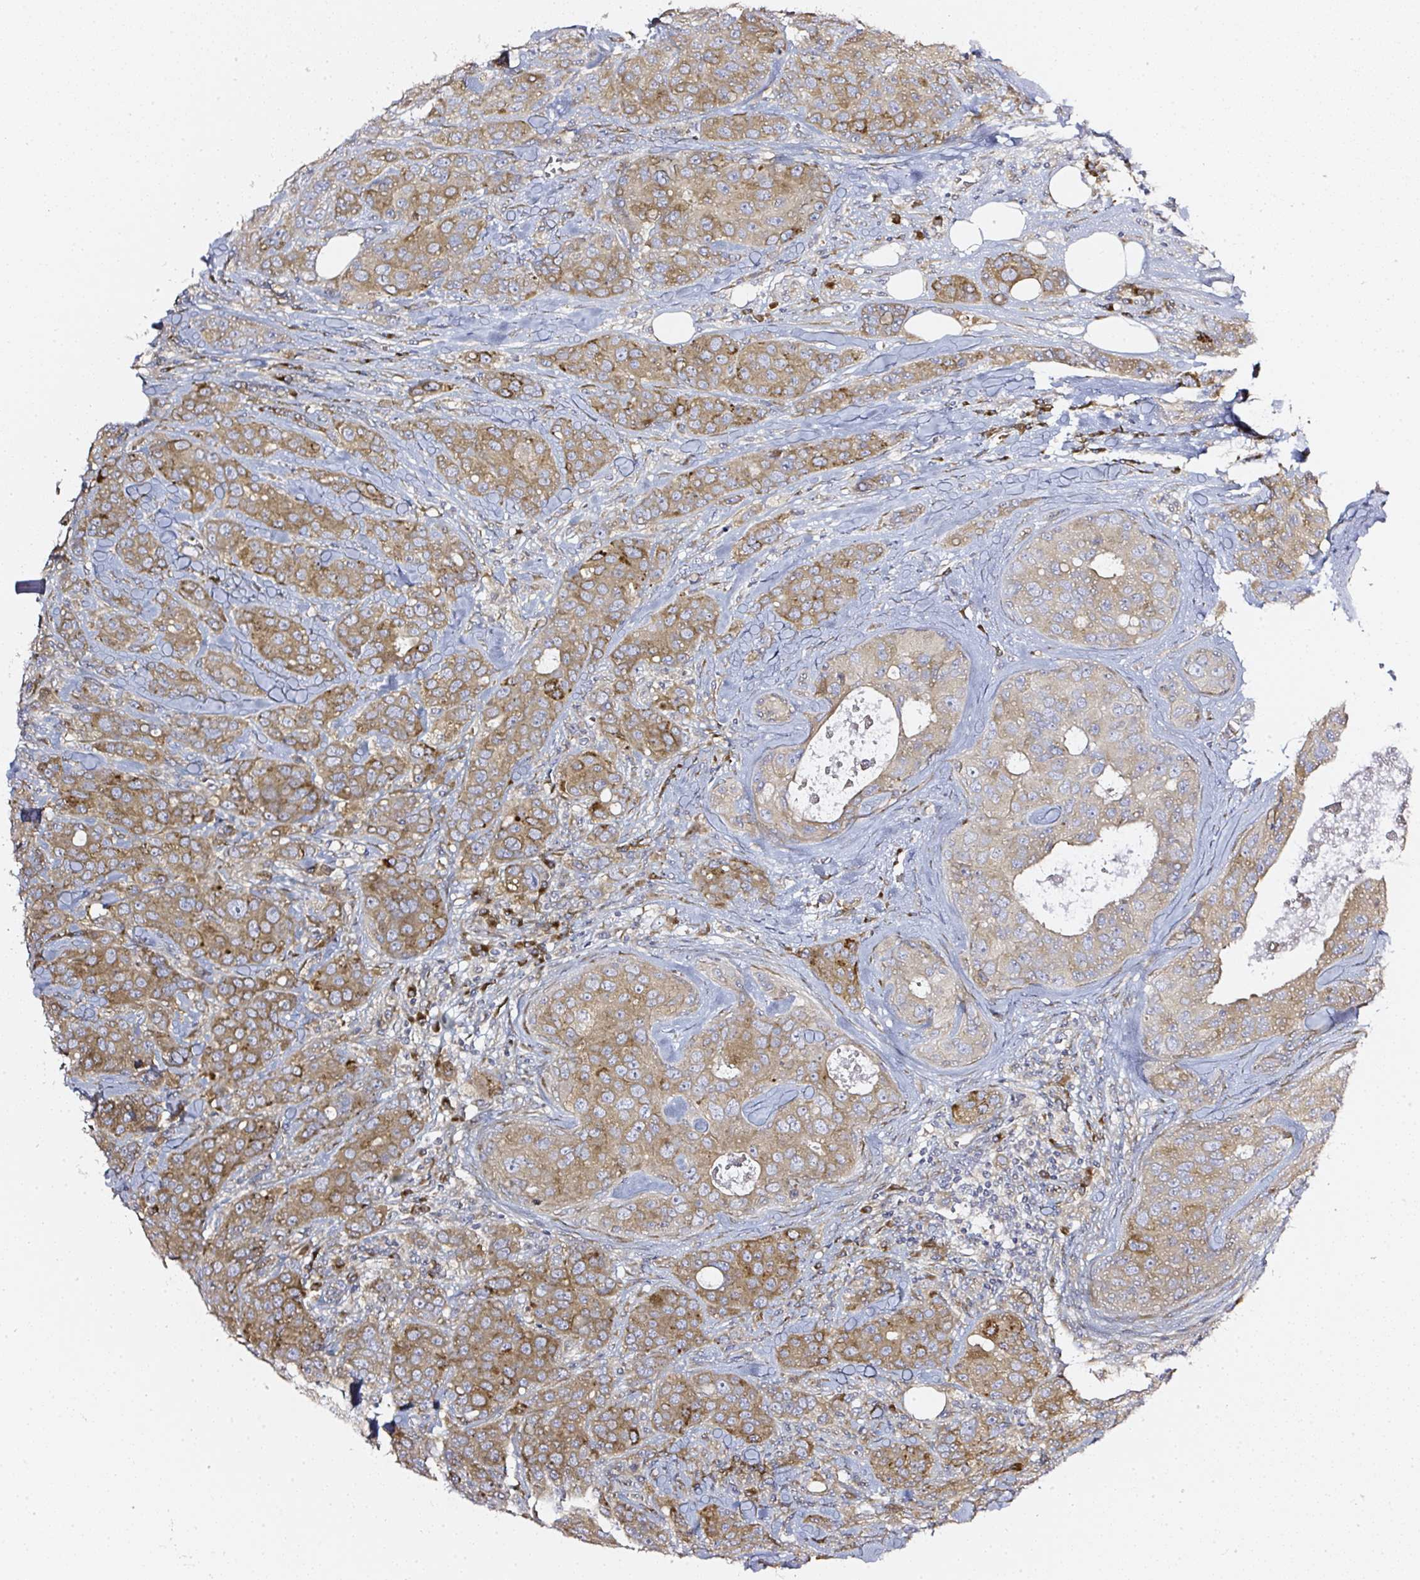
{"staining": {"intensity": "moderate", "quantity": ">75%", "location": "cytoplasmic/membranous"}, "tissue": "breast cancer", "cell_type": "Tumor cells", "image_type": "cancer", "snomed": [{"axis": "morphology", "description": "Duct carcinoma"}, {"axis": "topography", "description": "Breast"}], "caption": "This photomicrograph displays IHC staining of human breast cancer, with medium moderate cytoplasmic/membranous expression in approximately >75% of tumor cells.", "gene": "MLX", "patient": {"sex": "female", "age": 43}}